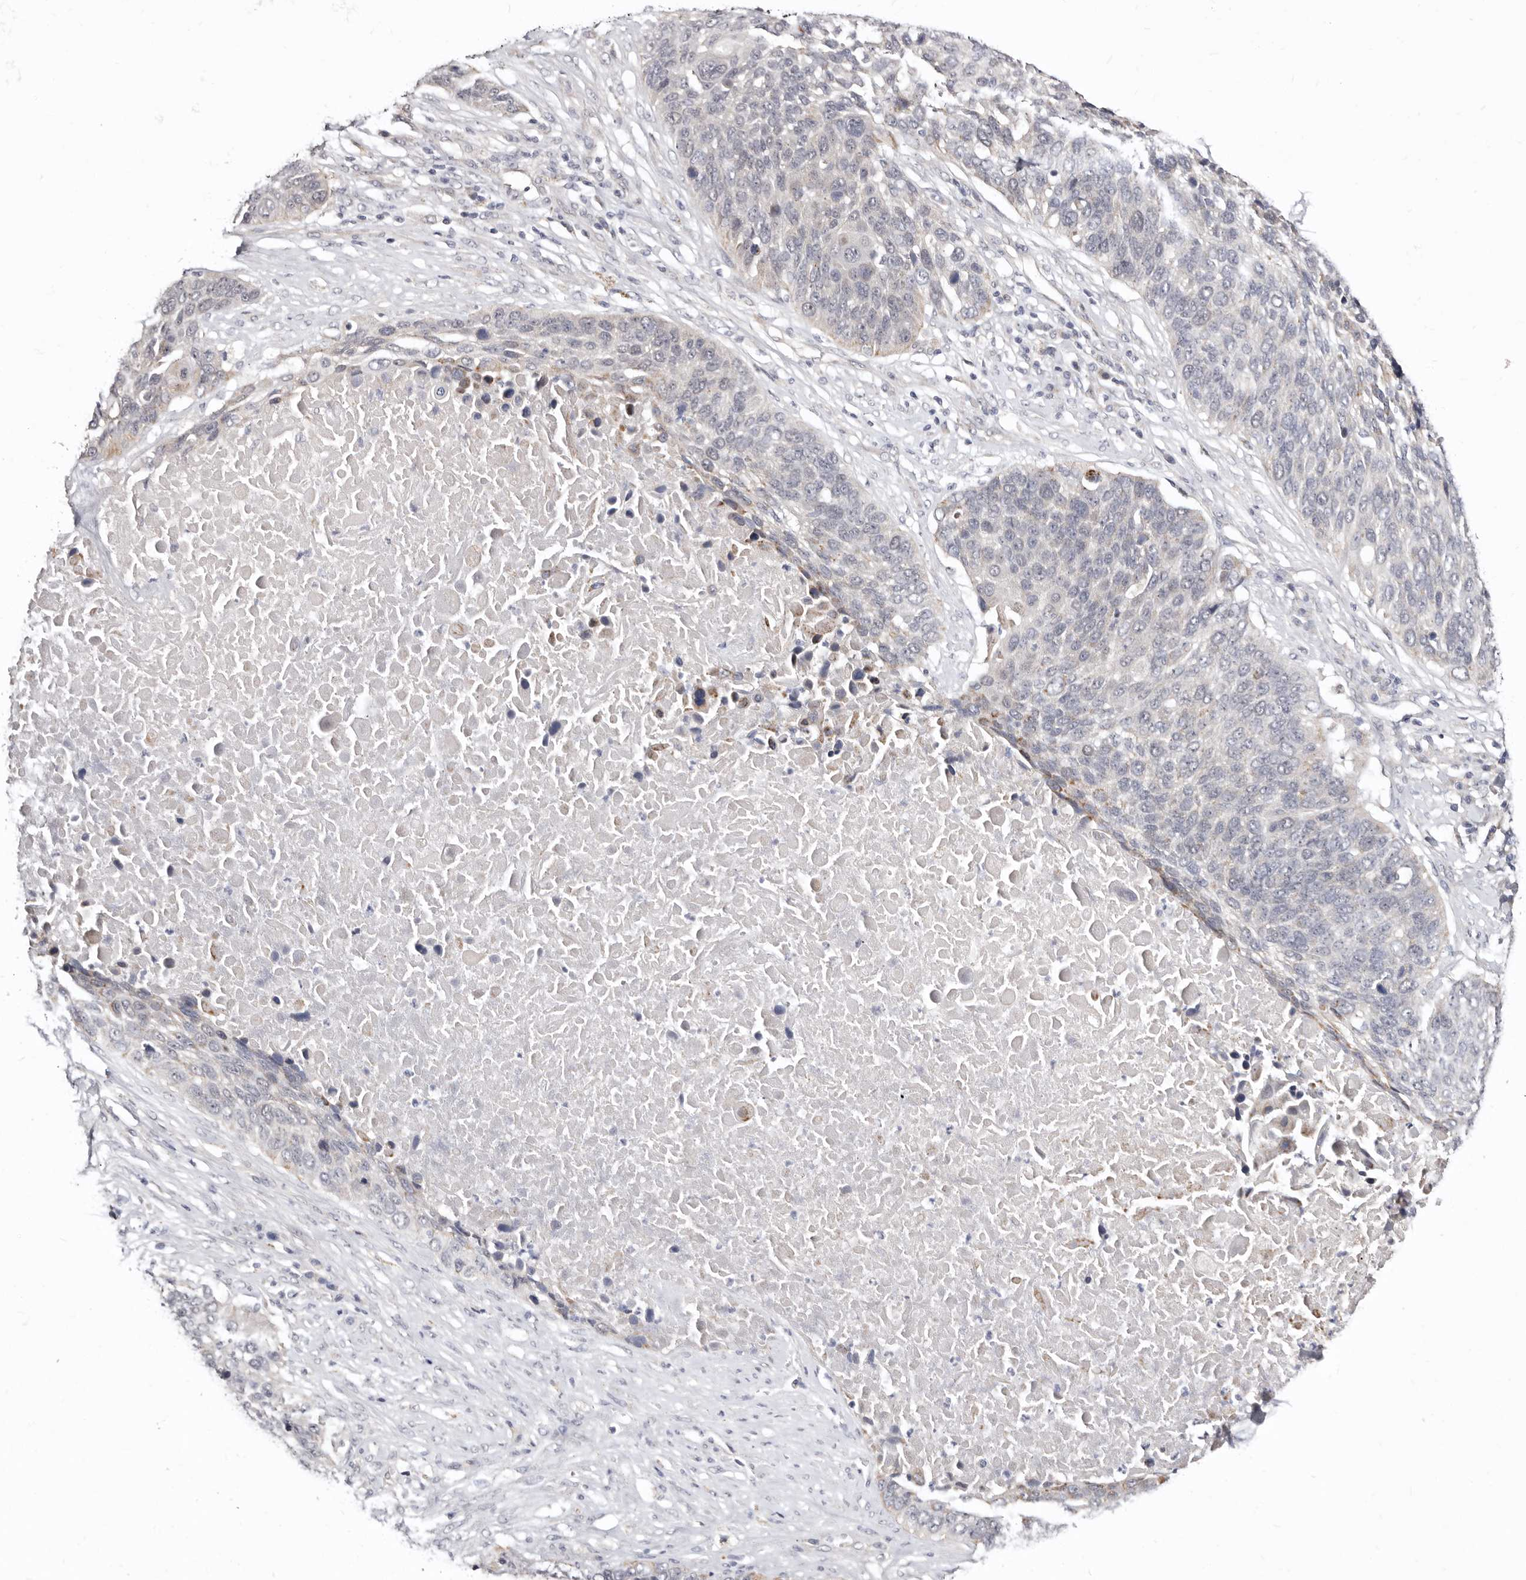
{"staining": {"intensity": "negative", "quantity": "none", "location": "none"}, "tissue": "lung cancer", "cell_type": "Tumor cells", "image_type": "cancer", "snomed": [{"axis": "morphology", "description": "Squamous cell carcinoma, NOS"}, {"axis": "topography", "description": "Lung"}], "caption": "Immunohistochemistry (IHC) histopathology image of lung squamous cell carcinoma stained for a protein (brown), which demonstrates no expression in tumor cells.", "gene": "KLHL4", "patient": {"sex": "male", "age": 66}}